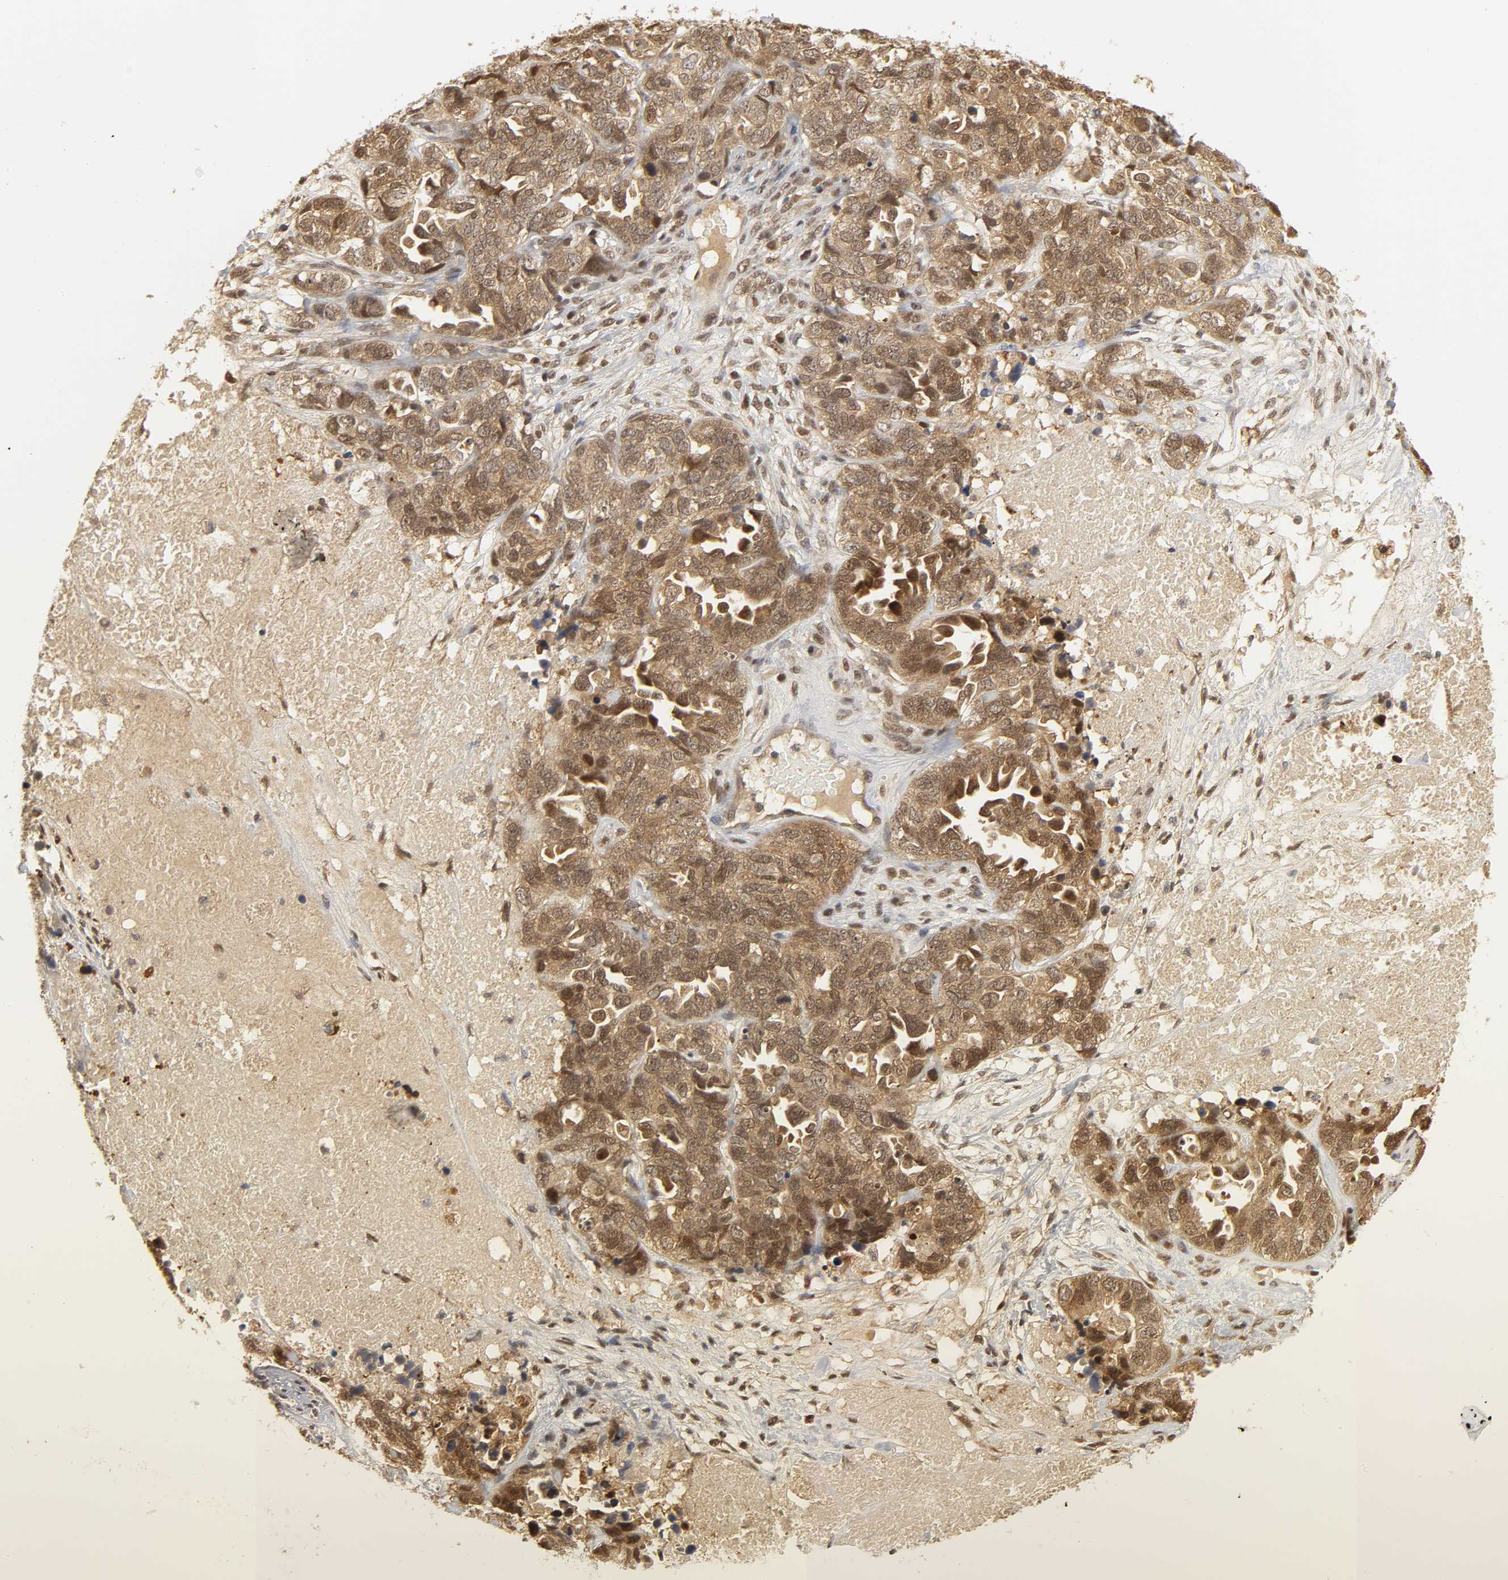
{"staining": {"intensity": "moderate", "quantity": ">75%", "location": "cytoplasmic/membranous,nuclear"}, "tissue": "ovarian cancer", "cell_type": "Tumor cells", "image_type": "cancer", "snomed": [{"axis": "morphology", "description": "Cystadenocarcinoma, serous, NOS"}, {"axis": "topography", "description": "Ovary"}], "caption": "Immunohistochemistry (IHC) (DAB (3,3'-diaminobenzidine)) staining of ovarian cancer (serous cystadenocarcinoma) reveals moderate cytoplasmic/membranous and nuclear protein staining in approximately >75% of tumor cells. (DAB IHC with brightfield microscopy, high magnification).", "gene": "PARK7", "patient": {"sex": "female", "age": 82}}